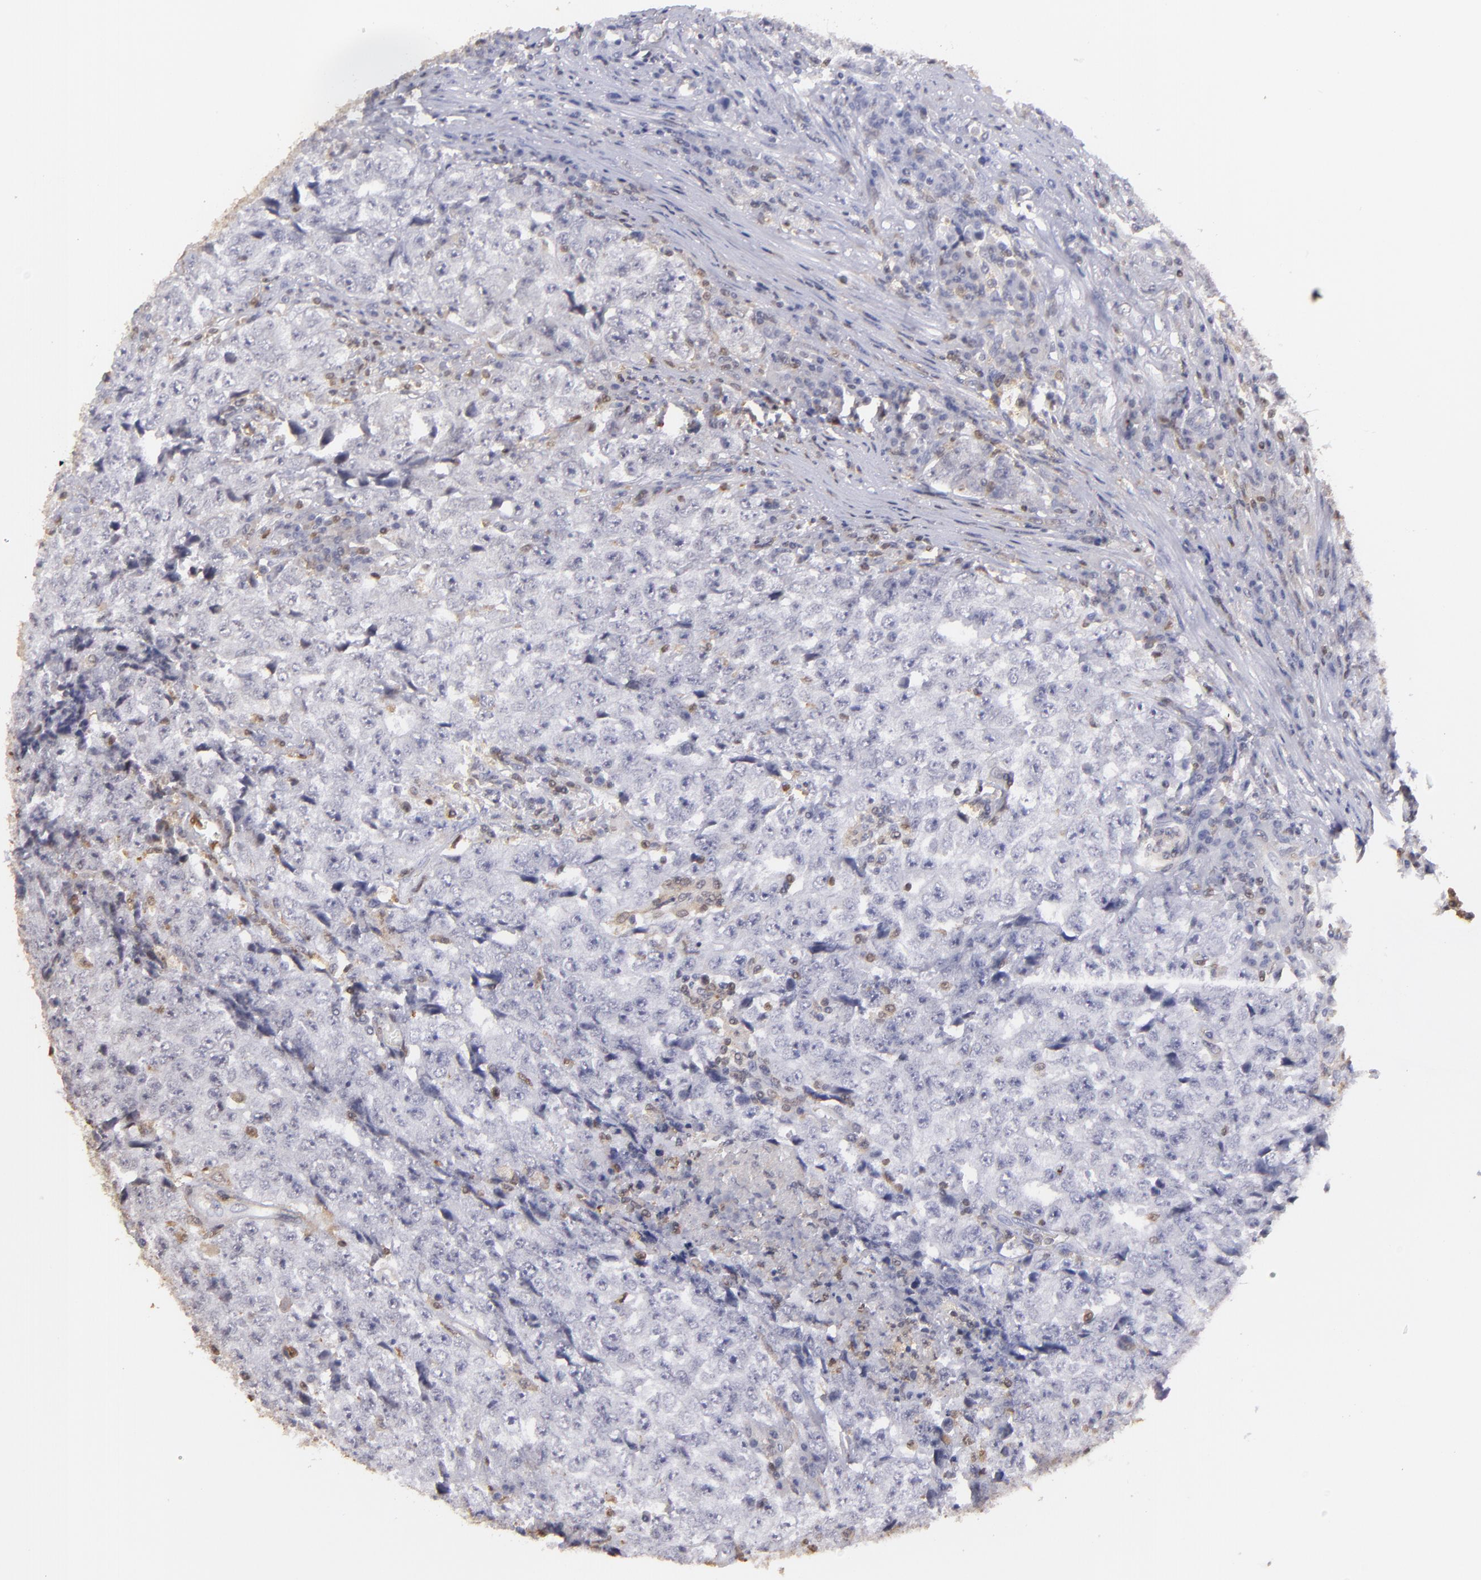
{"staining": {"intensity": "negative", "quantity": "none", "location": "none"}, "tissue": "testis cancer", "cell_type": "Tumor cells", "image_type": "cancer", "snomed": [{"axis": "morphology", "description": "Necrosis, NOS"}, {"axis": "morphology", "description": "Carcinoma, Embryonal, NOS"}, {"axis": "topography", "description": "Testis"}], "caption": "Micrograph shows no protein positivity in tumor cells of testis embryonal carcinoma tissue.", "gene": "S100A2", "patient": {"sex": "male", "age": 19}}